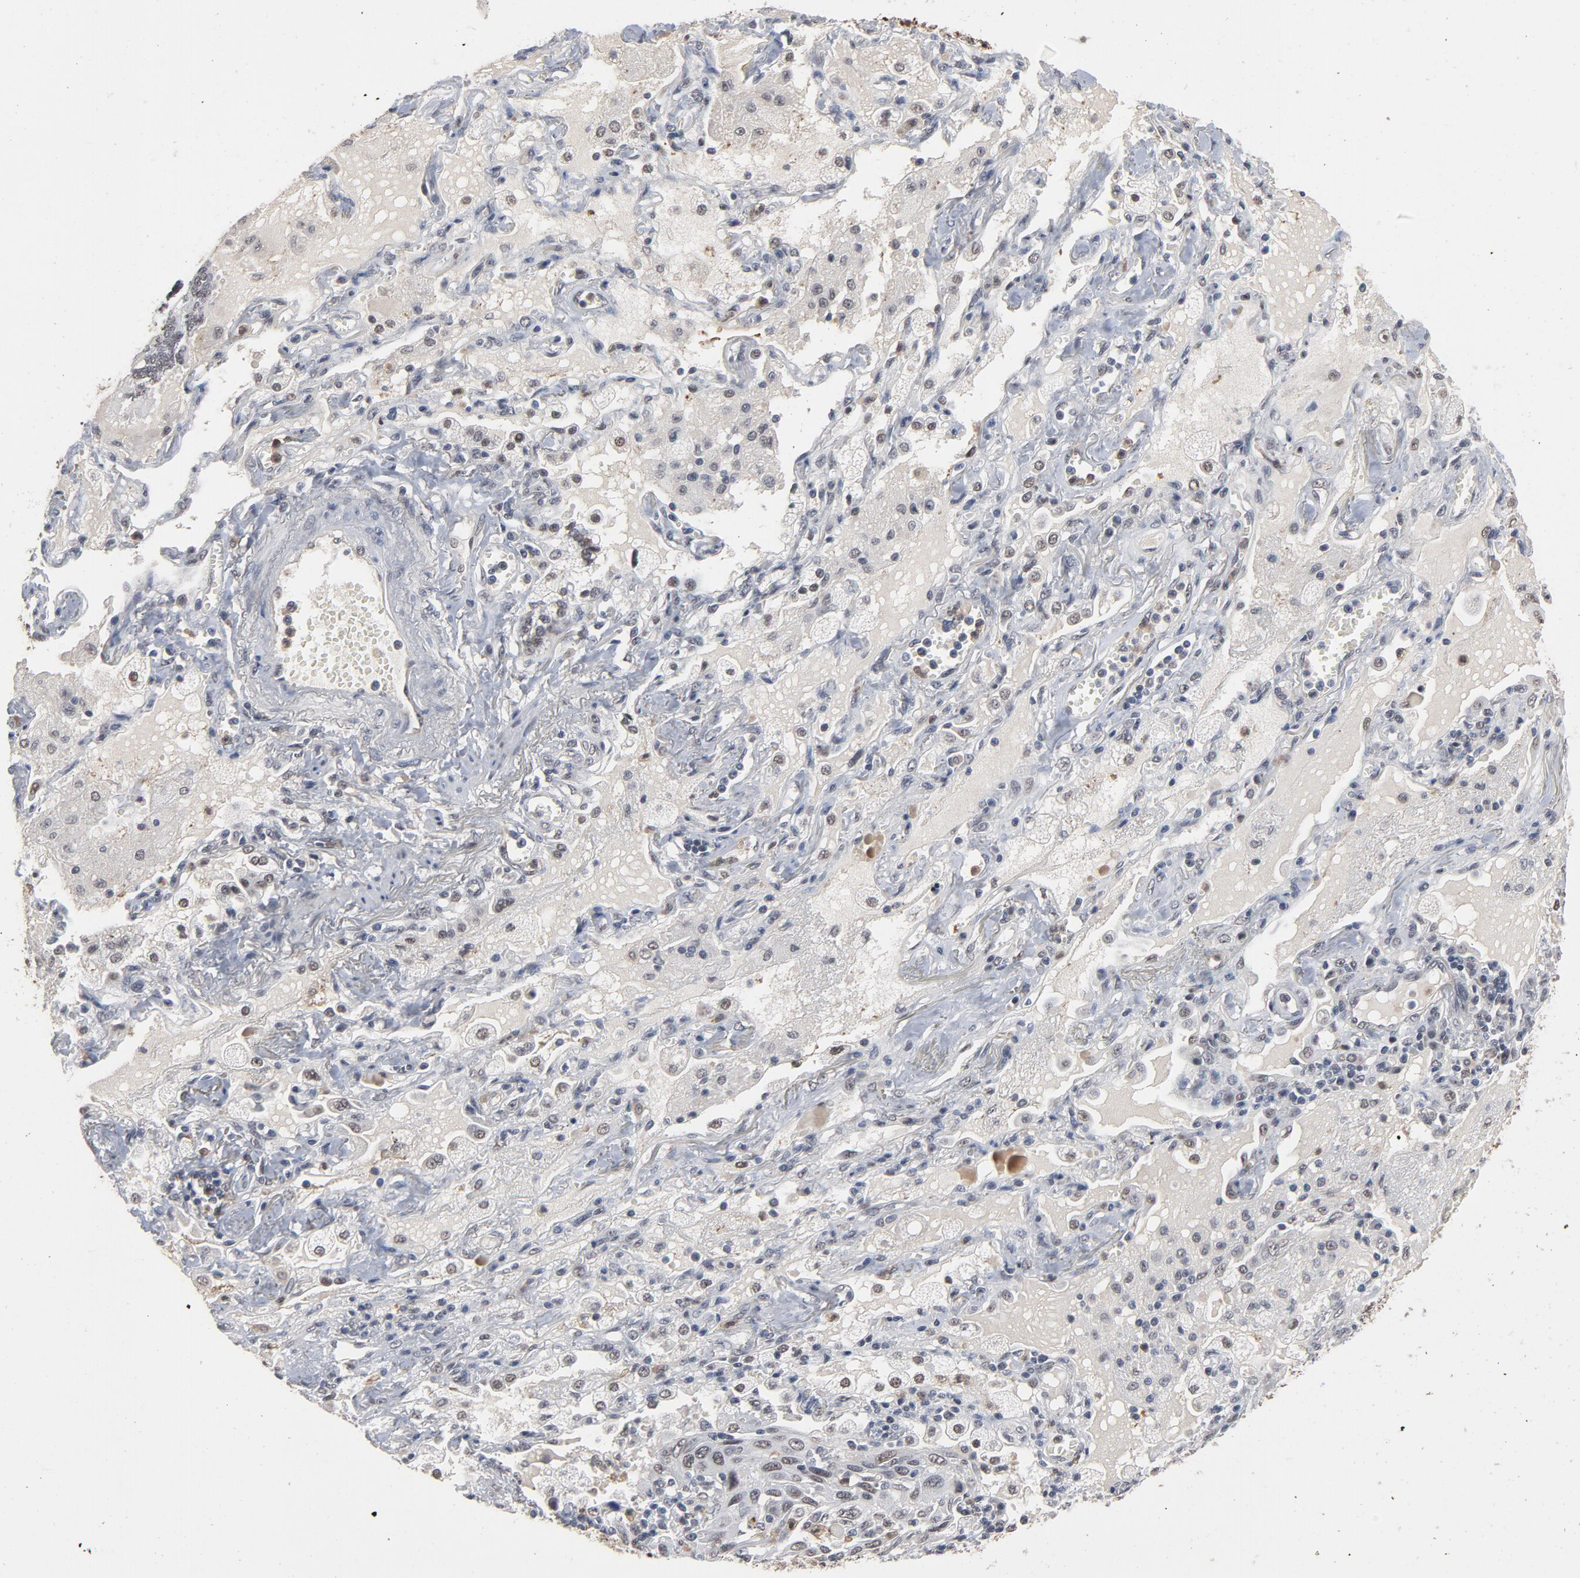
{"staining": {"intensity": "weak", "quantity": "<25%", "location": "nuclear"}, "tissue": "lung cancer", "cell_type": "Tumor cells", "image_type": "cancer", "snomed": [{"axis": "morphology", "description": "Squamous cell carcinoma, NOS"}, {"axis": "topography", "description": "Lung"}], "caption": "Tumor cells are negative for protein expression in human lung squamous cell carcinoma.", "gene": "RTL5", "patient": {"sex": "female", "age": 76}}